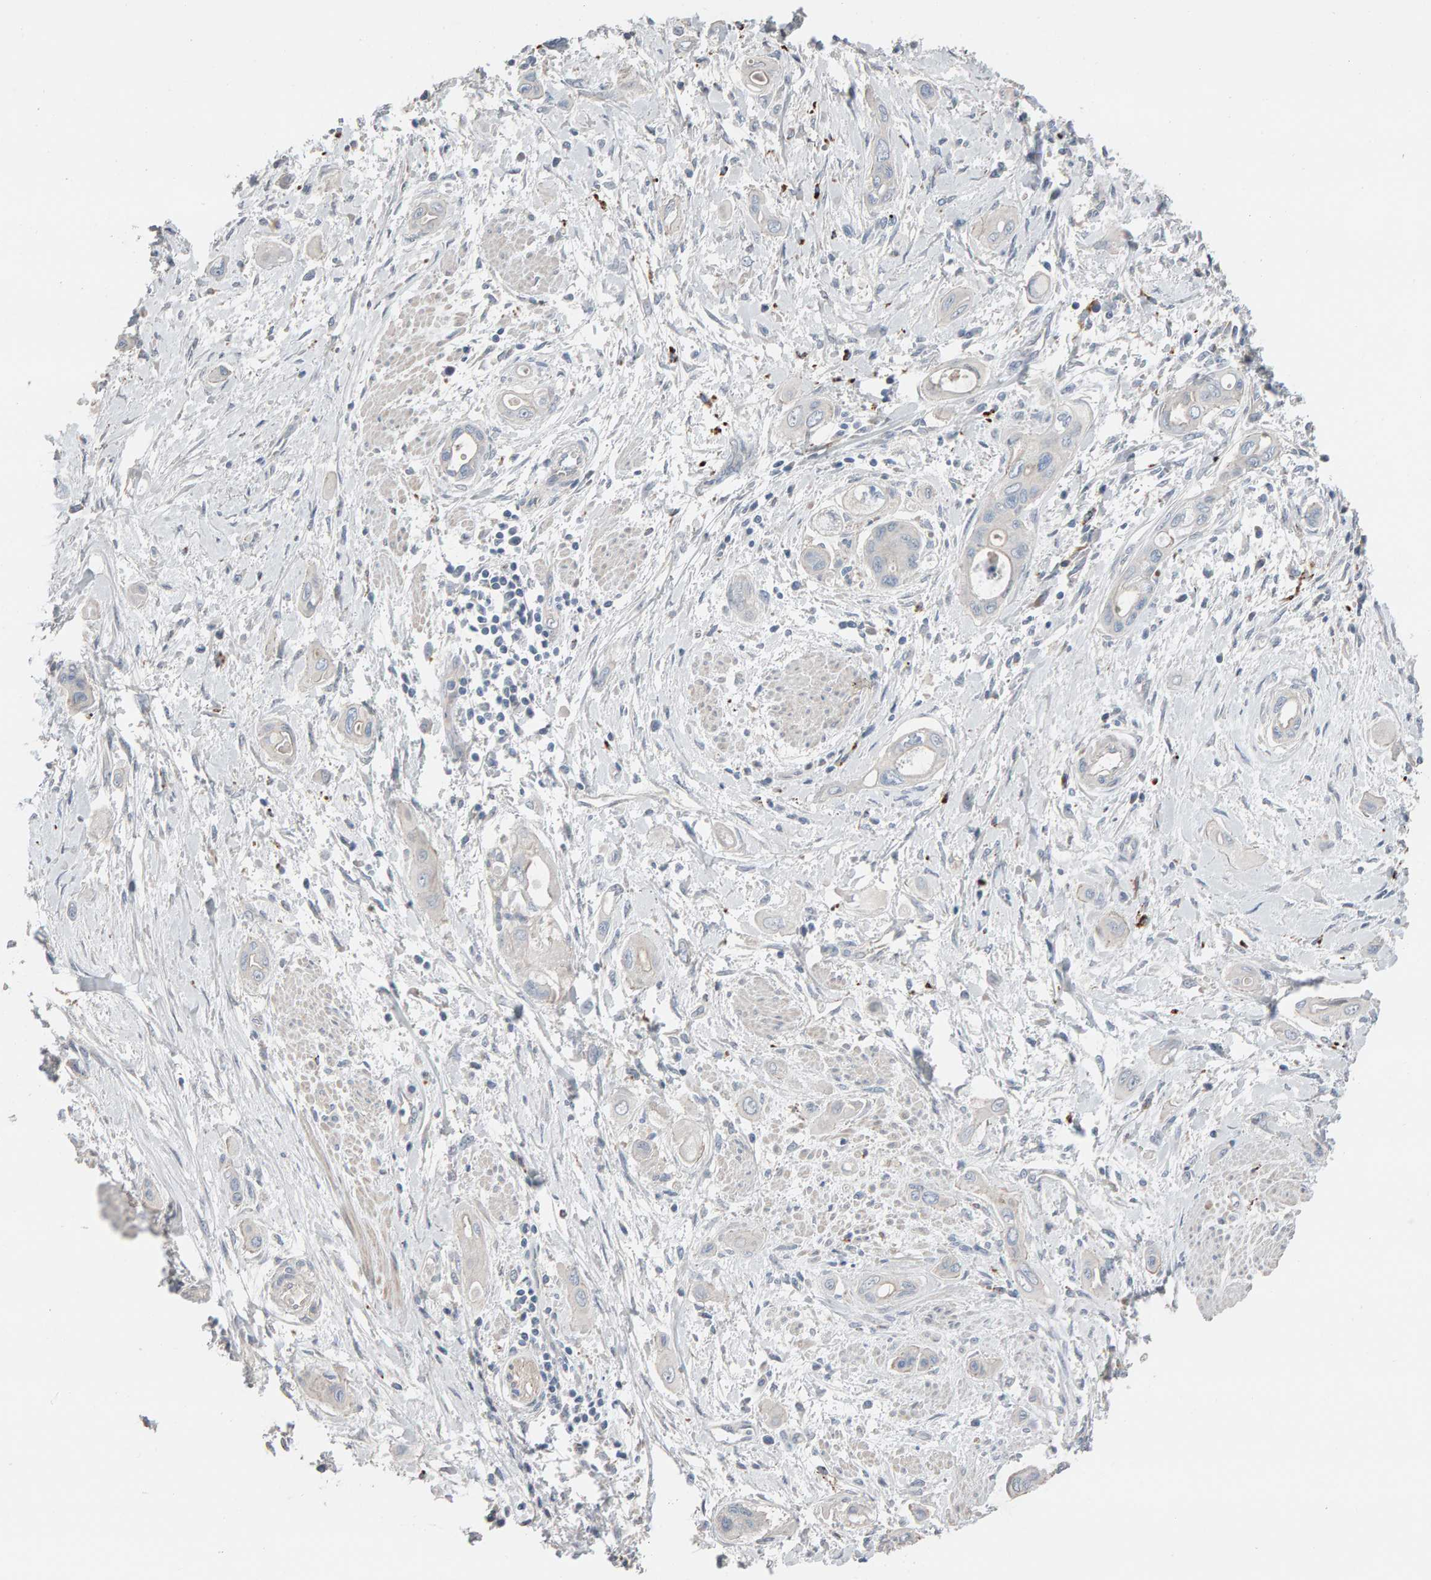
{"staining": {"intensity": "negative", "quantity": "none", "location": "none"}, "tissue": "pancreatic cancer", "cell_type": "Tumor cells", "image_type": "cancer", "snomed": [{"axis": "morphology", "description": "Adenocarcinoma, NOS"}, {"axis": "topography", "description": "Pancreas"}], "caption": "The IHC image has no significant positivity in tumor cells of pancreatic cancer tissue.", "gene": "IPPK", "patient": {"sex": "male", "age": 59}}